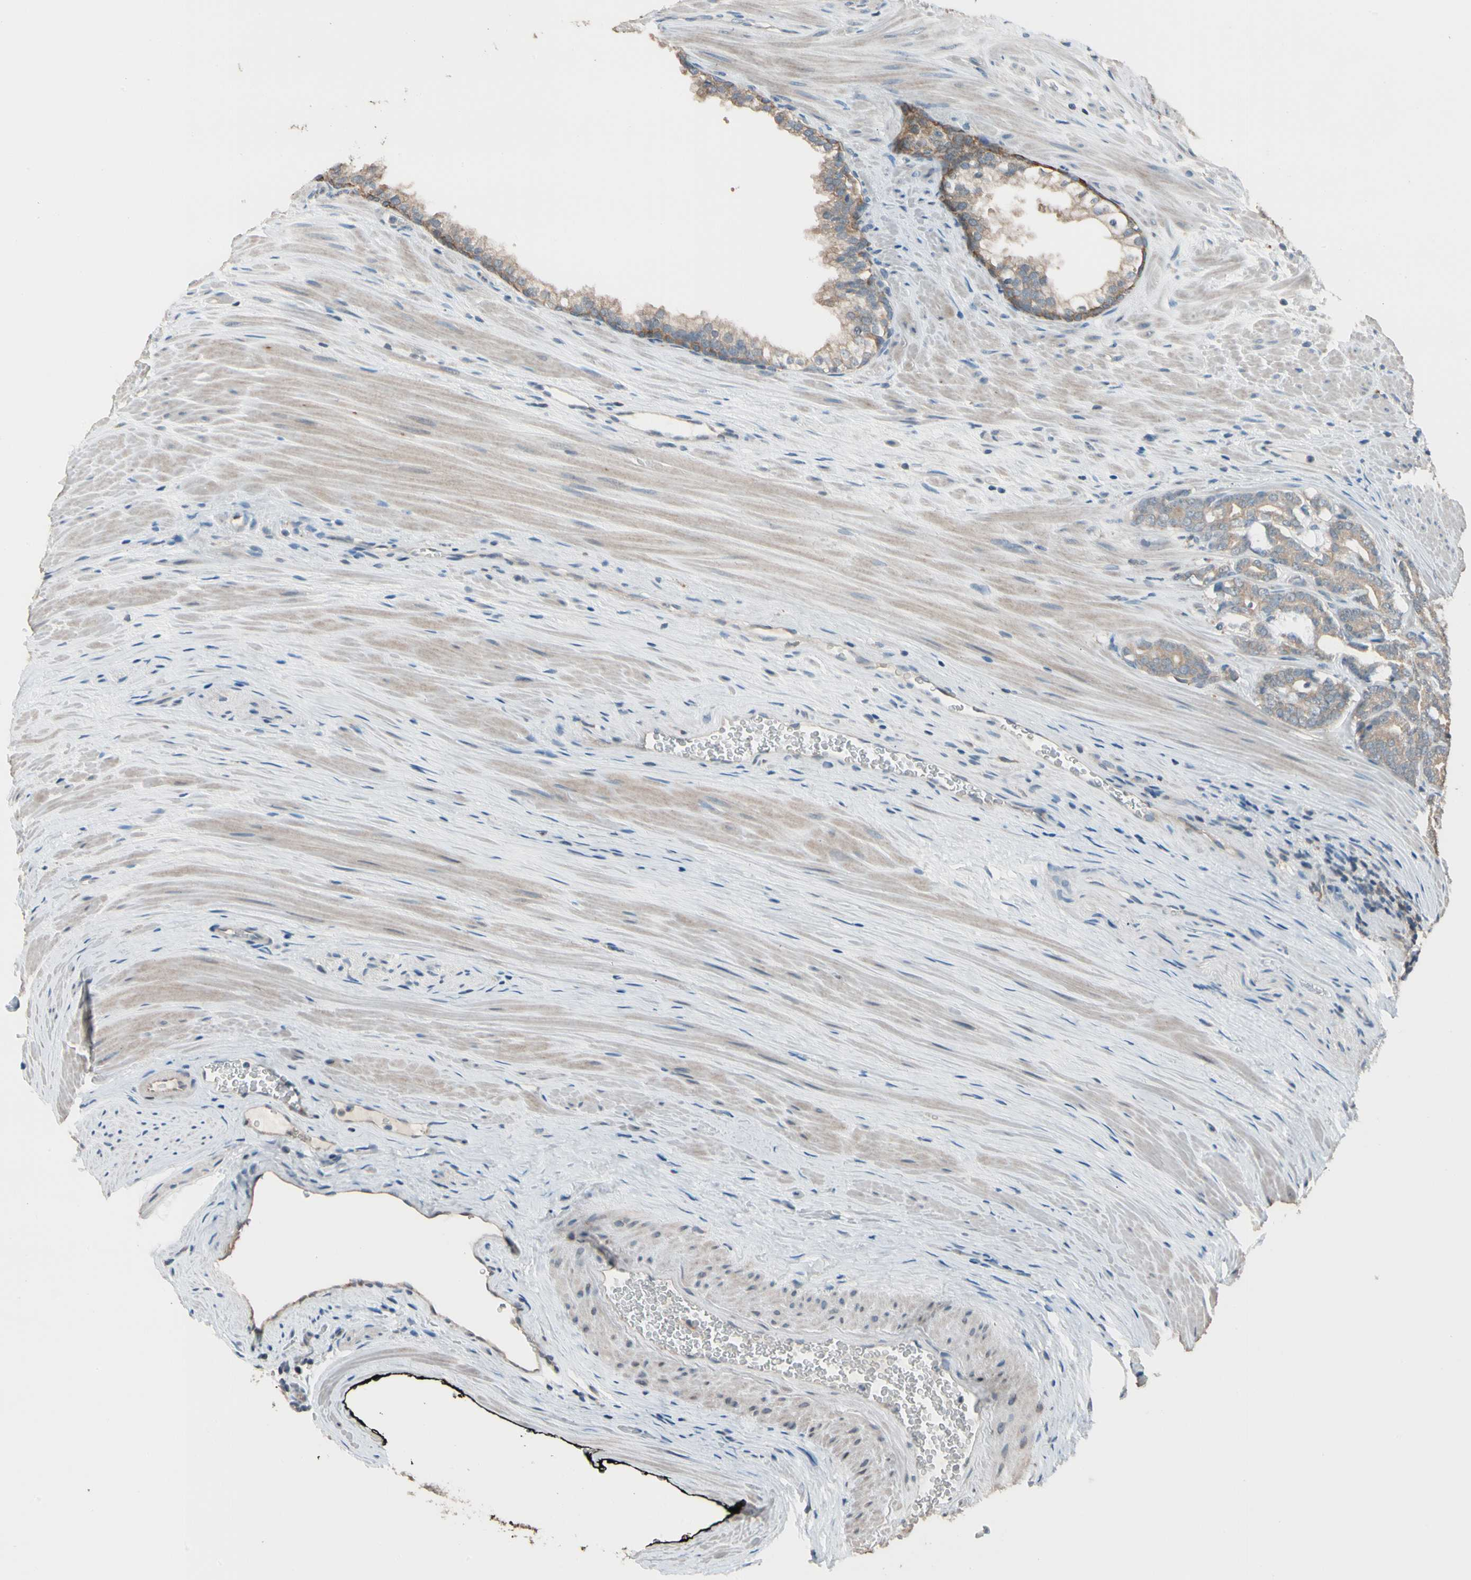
{"staining": {"intensity": "moderate", "quantity": ">75%", "location": "cytoplasmic/membranous"}, "tissue": "prostate cancer", "cell_type": "Tumor cells", "image_type": "cancer", "snomed": [{"axis": "morphology", "description": "Adenocarcinoma, Low grade"}, {"axis": "topography", "description": "Prostate"}], "caption": "Brown immunohistochemical staining in human prostate cancer displays moderate cytoplasmic/membranous positivity in about >75% of tumor cells.", "gene": "MAP3K7", "patient": {"sex": "male", "age": 58}}